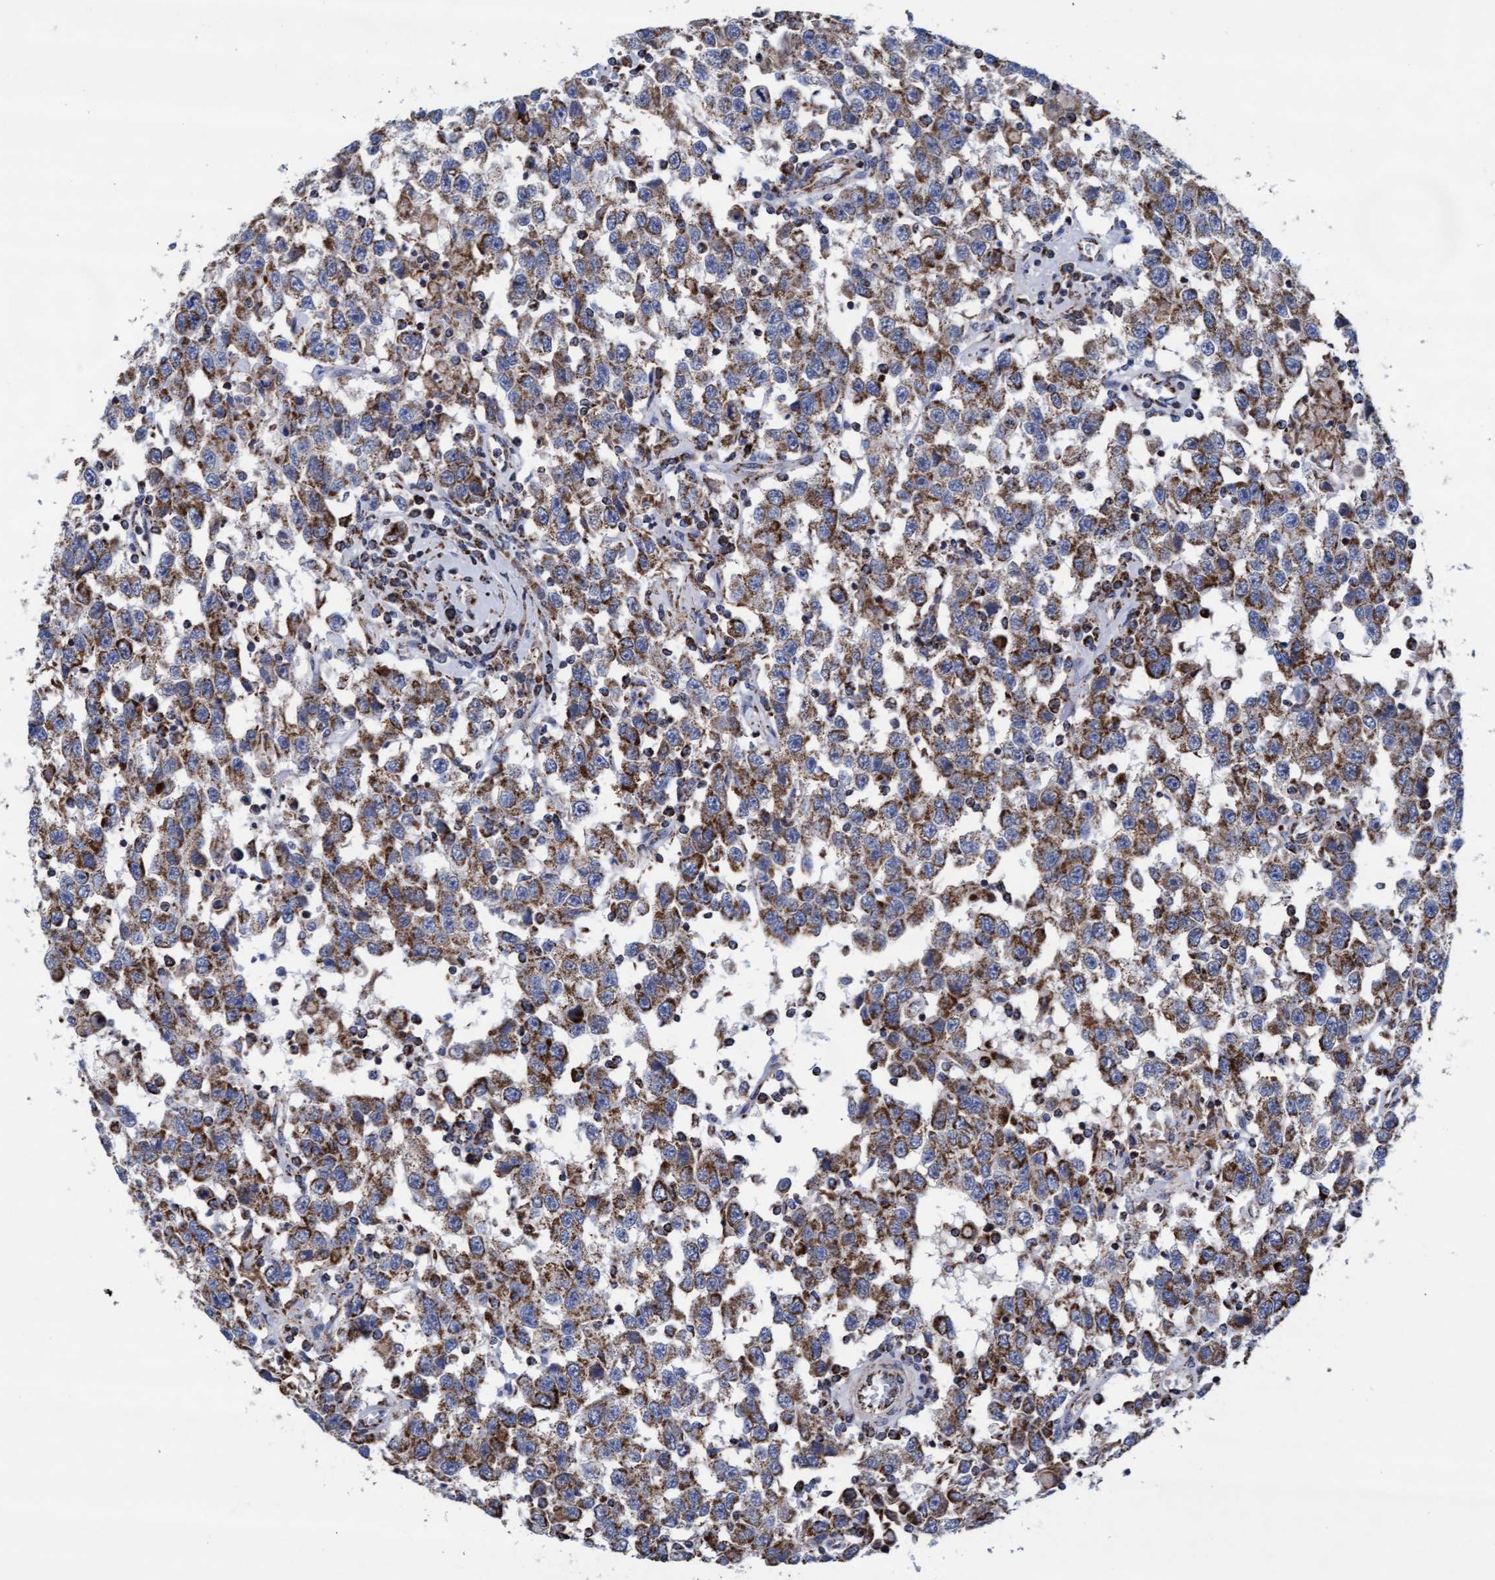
{"staining": {"intensity": "moderate", "quantity": ">75%", "location": "cytoplasmic/membranous"}, "tissue": "testis cancer", "cell_type": "Tumor cells", "image_type": "cancer", "snomed": [{"axis": "morphology", "description": "Seminoma, NOS"}, {"axis": "topography", "description": "Testis"}], "caption": "An image of testis cancer (seminoma) stained for a protein demonstrates moderate cytoplasmic/membranous brown staining in tumor cells.", "gene": "MRPL38", "patient": {"sex": "male", "age": 41}}